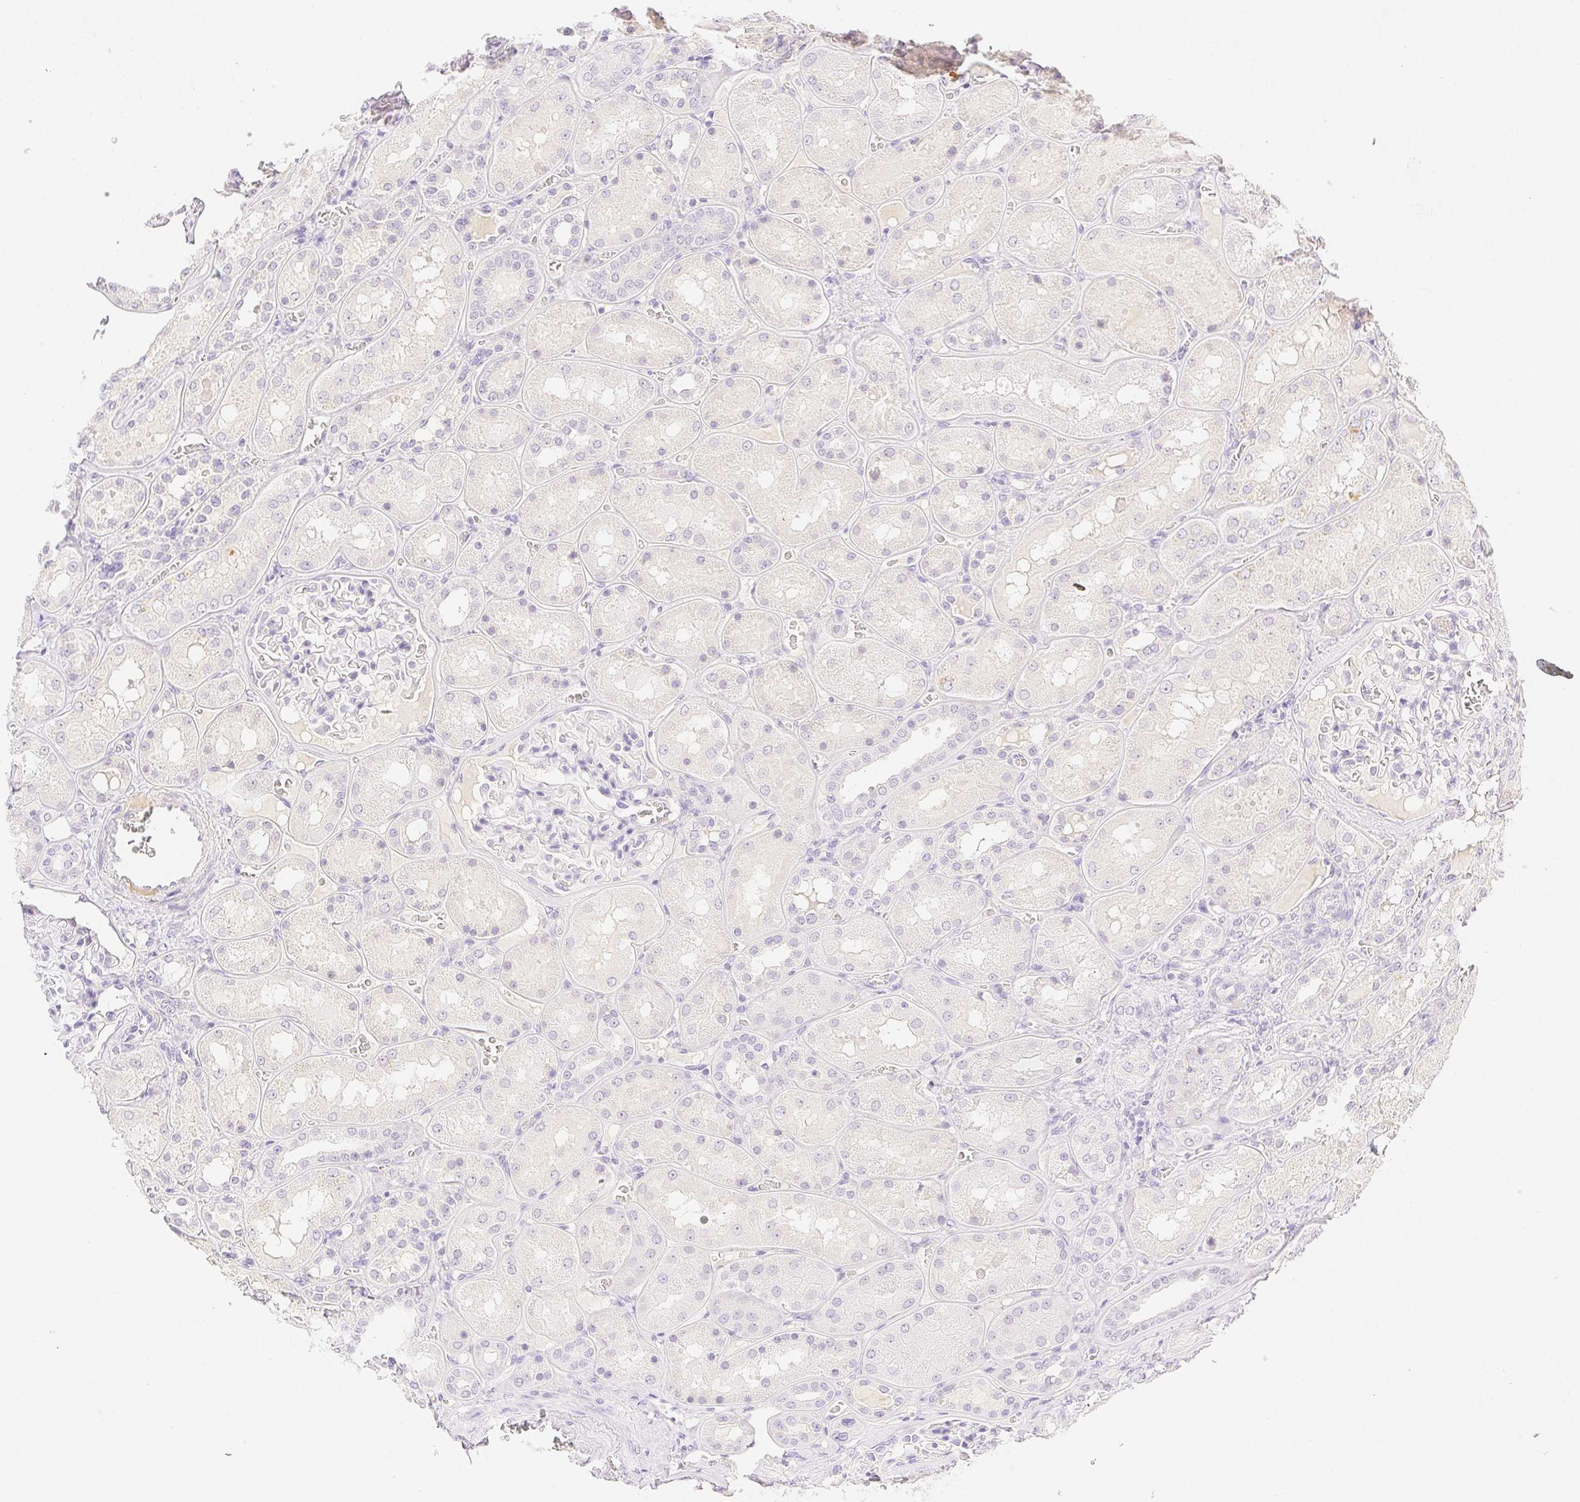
{"staining": {"intensity": "negative", "quantity": "none", "location": "none"}, "tissue": "kidney", "cell_type": "Cells in glomeruli", "image_type": "normal", "snomed": [{"axis": "morphology", "description": "Normal tissue, NOS"}, {"axis": "topography", "description": "Kidney"}], "caption": "High power microscopy micrograph of an immunohistochemistry (IHC) histopathology image of benign kidney, revealing no significant expression in cells in glomeruli.", "gene": "SPACA4", "patient": {"sex": "male", "age": 73}}